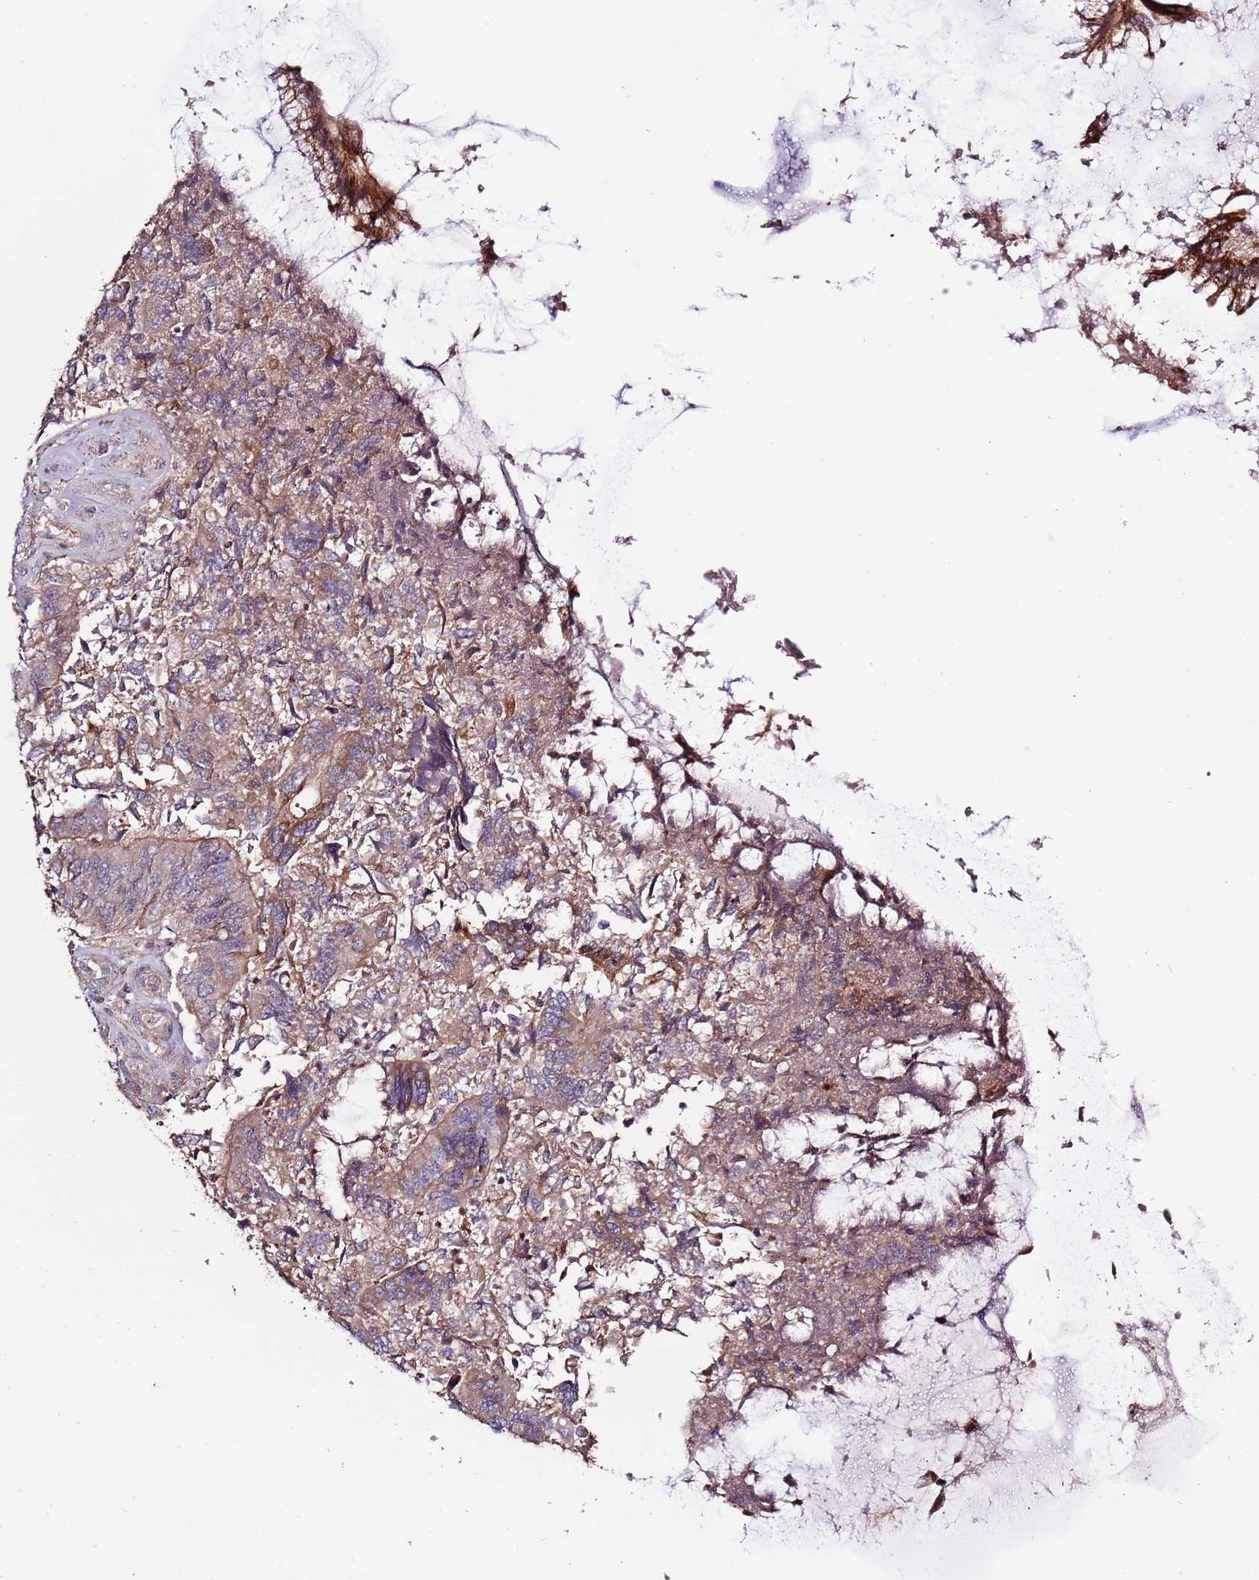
{"staining": {"intensity": "weak", "quantity": "<25%", "location": "cytoplasmic/membranous"}, "tissue": "colorectal cancer", "cell_type": "Tumor cells", "image_type": "cancer", "snomed": [{"axis": "morphology", "description": "Adenocarcinoma, NOS"}, {"axis": "topography", "description": "Colon"}], "caption": "There is no significant staining in tumor cells of adenocarcinoma (colorectal).", "gene": "EVA1B", "patient": {"sex": "female", "age": 67}}